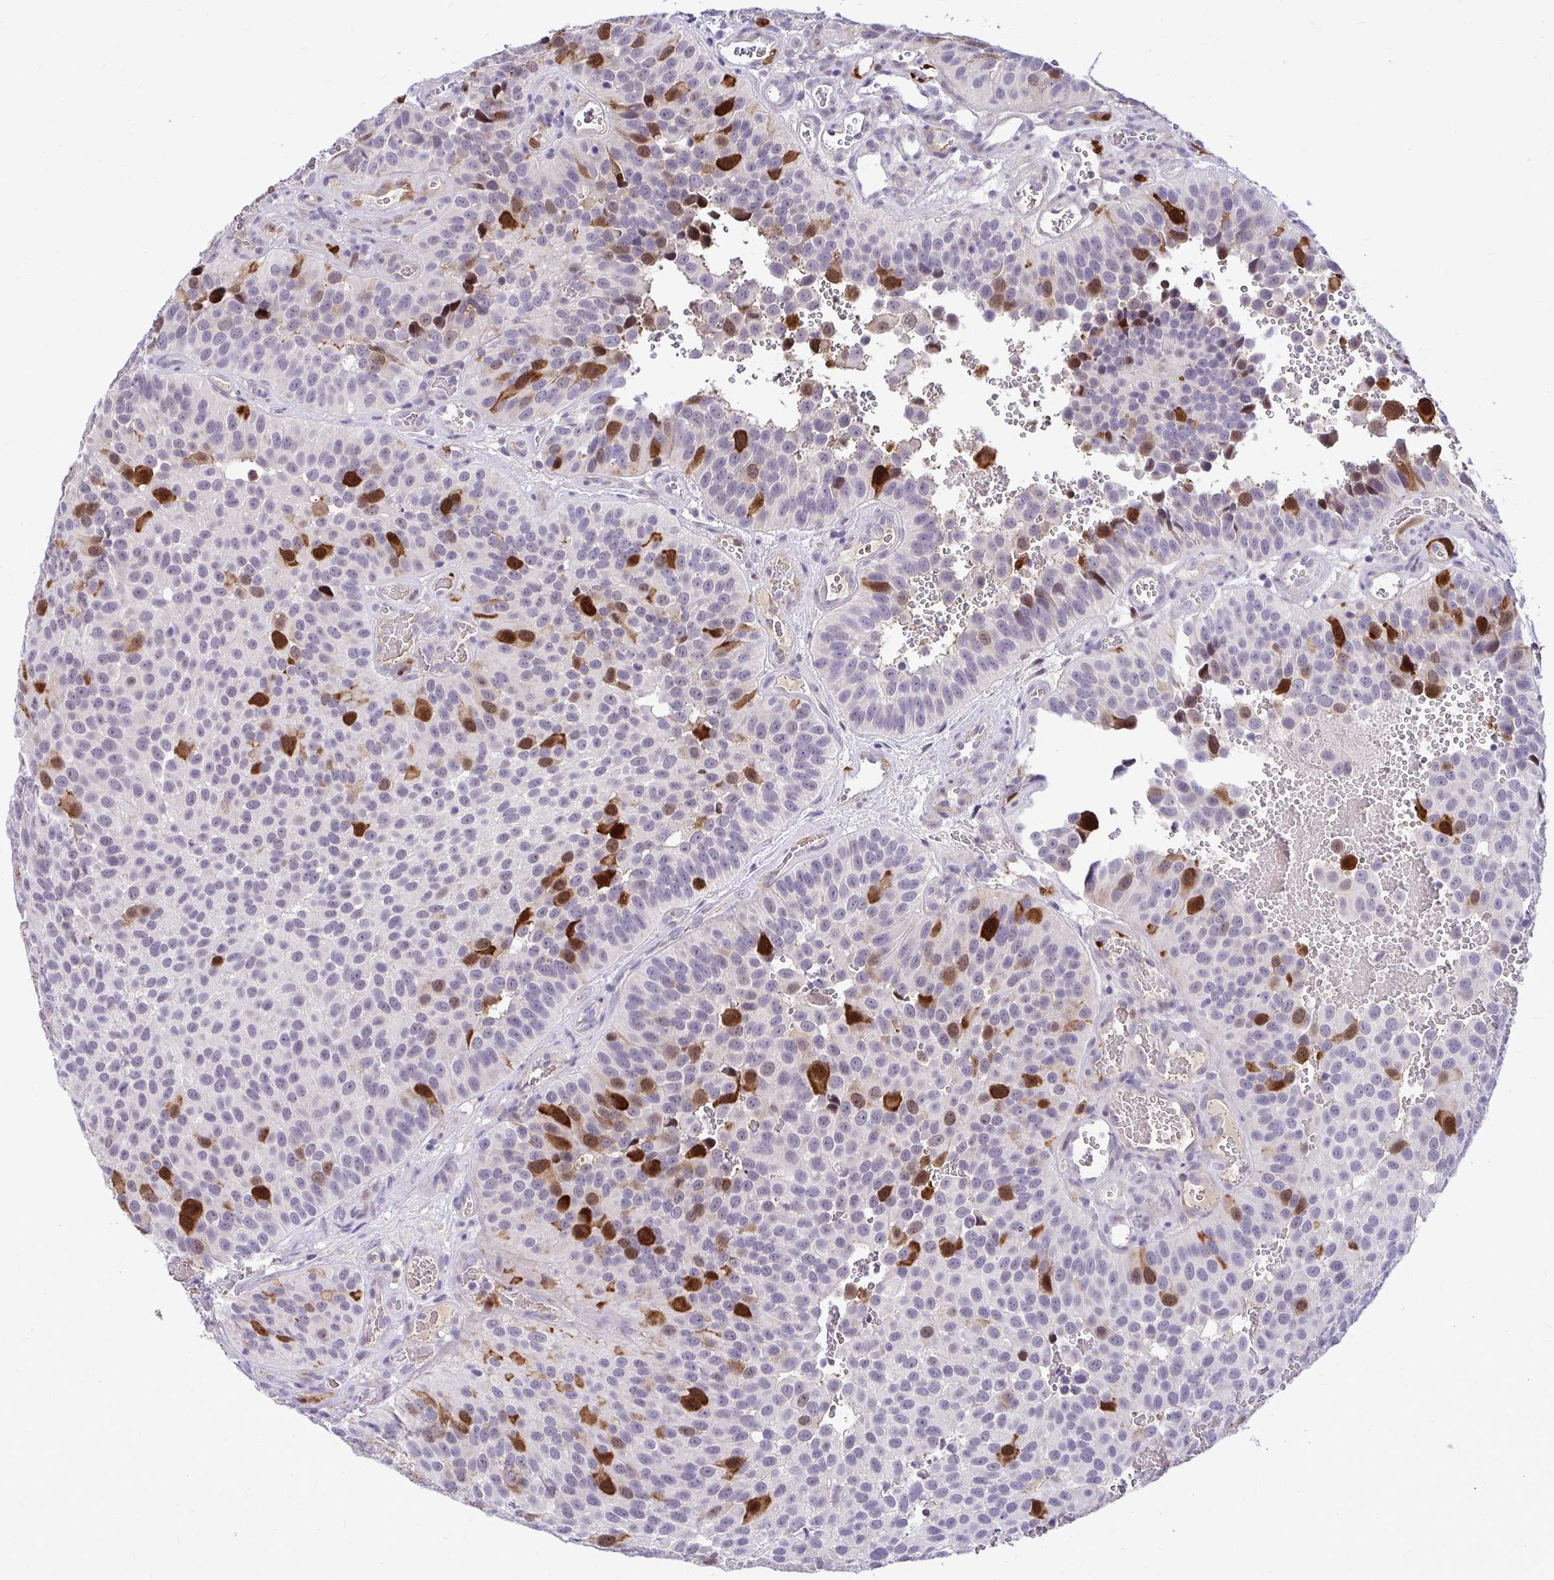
{"staining": {"intensity": "strong", "quantity": "<25%", "location": "cytoplasmic/membranous,nuclear"}, "tissue": "urothelial cancer", "cell_type": "Tumor cells", "image_type": "cancer", "snomed": [{"axis": "morphology", "description": "Urothelial carcinoma, Low grade"}, {"axis": "topography", "description": "Urinary bladder"}], "caption": "A high-resolution image shows immunohistochemistry staining of urothelial cancer, which displays strong cytoplasmic/membranous and nuclear positivity in approximately <25% of tumor cells. (DAB (3,3'-diaminobenzidine) = brown stain, brightfield microscopy at high magnification).", "gene": "CDC20", "patient": {"sex": "male", "age": 76}}